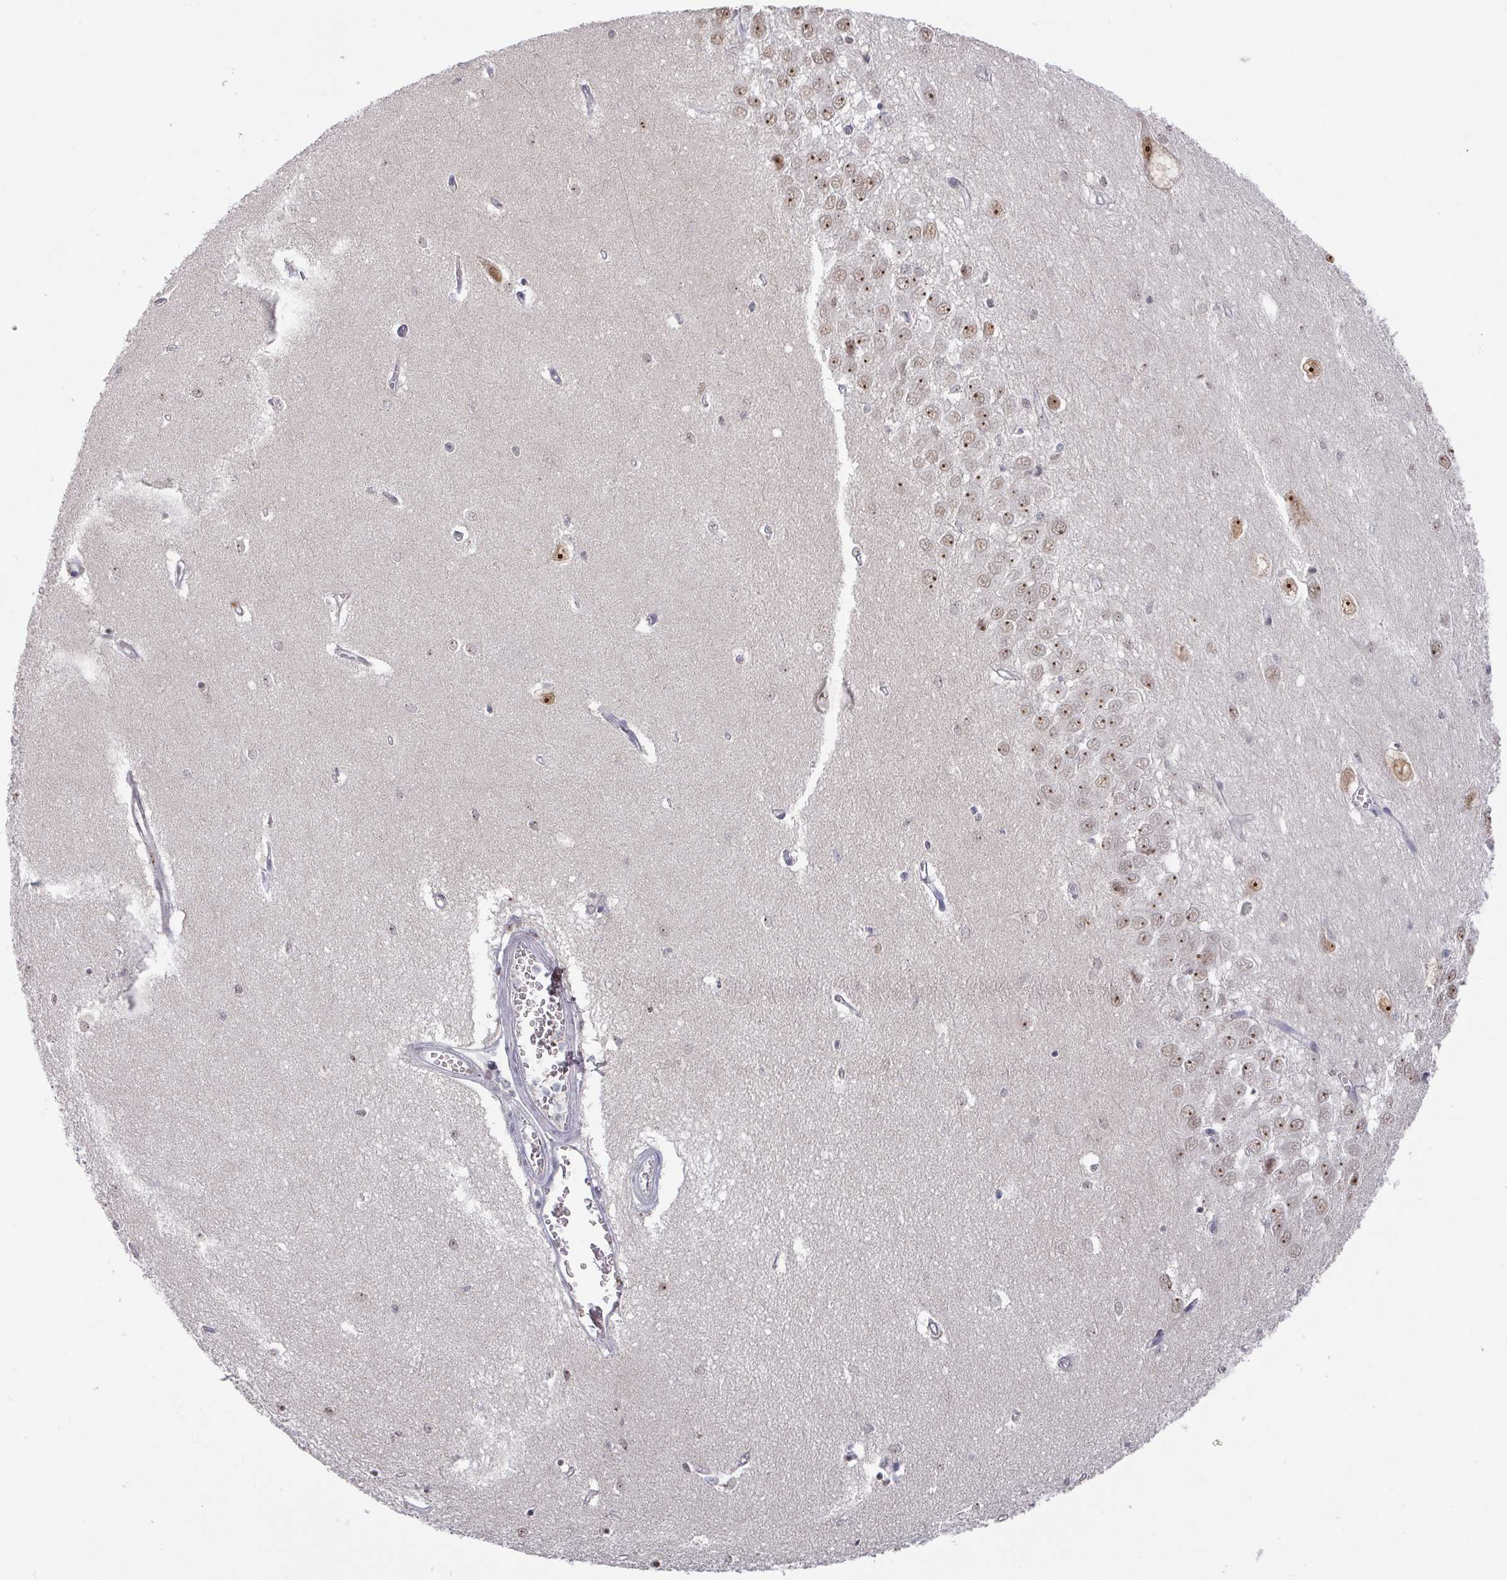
{"staining": {"intensity": "negative", "quantity": "none", "location": "none"}, "tissue": "hippocampus", "cell_type": "Glial cells", "image_type": "normal", "snomed": [{"axis": "morphology", "description": "Normal tissue, NOS"}, {"axis": "topography", "description": "Hippocampus"}], "caption": "Human hippocampus stained for a protein using immunohistochemistry (IHC) shows no staining in glial cells.", "gene": "ZNF654", "patient": {"sex": "female", "age": 64}}